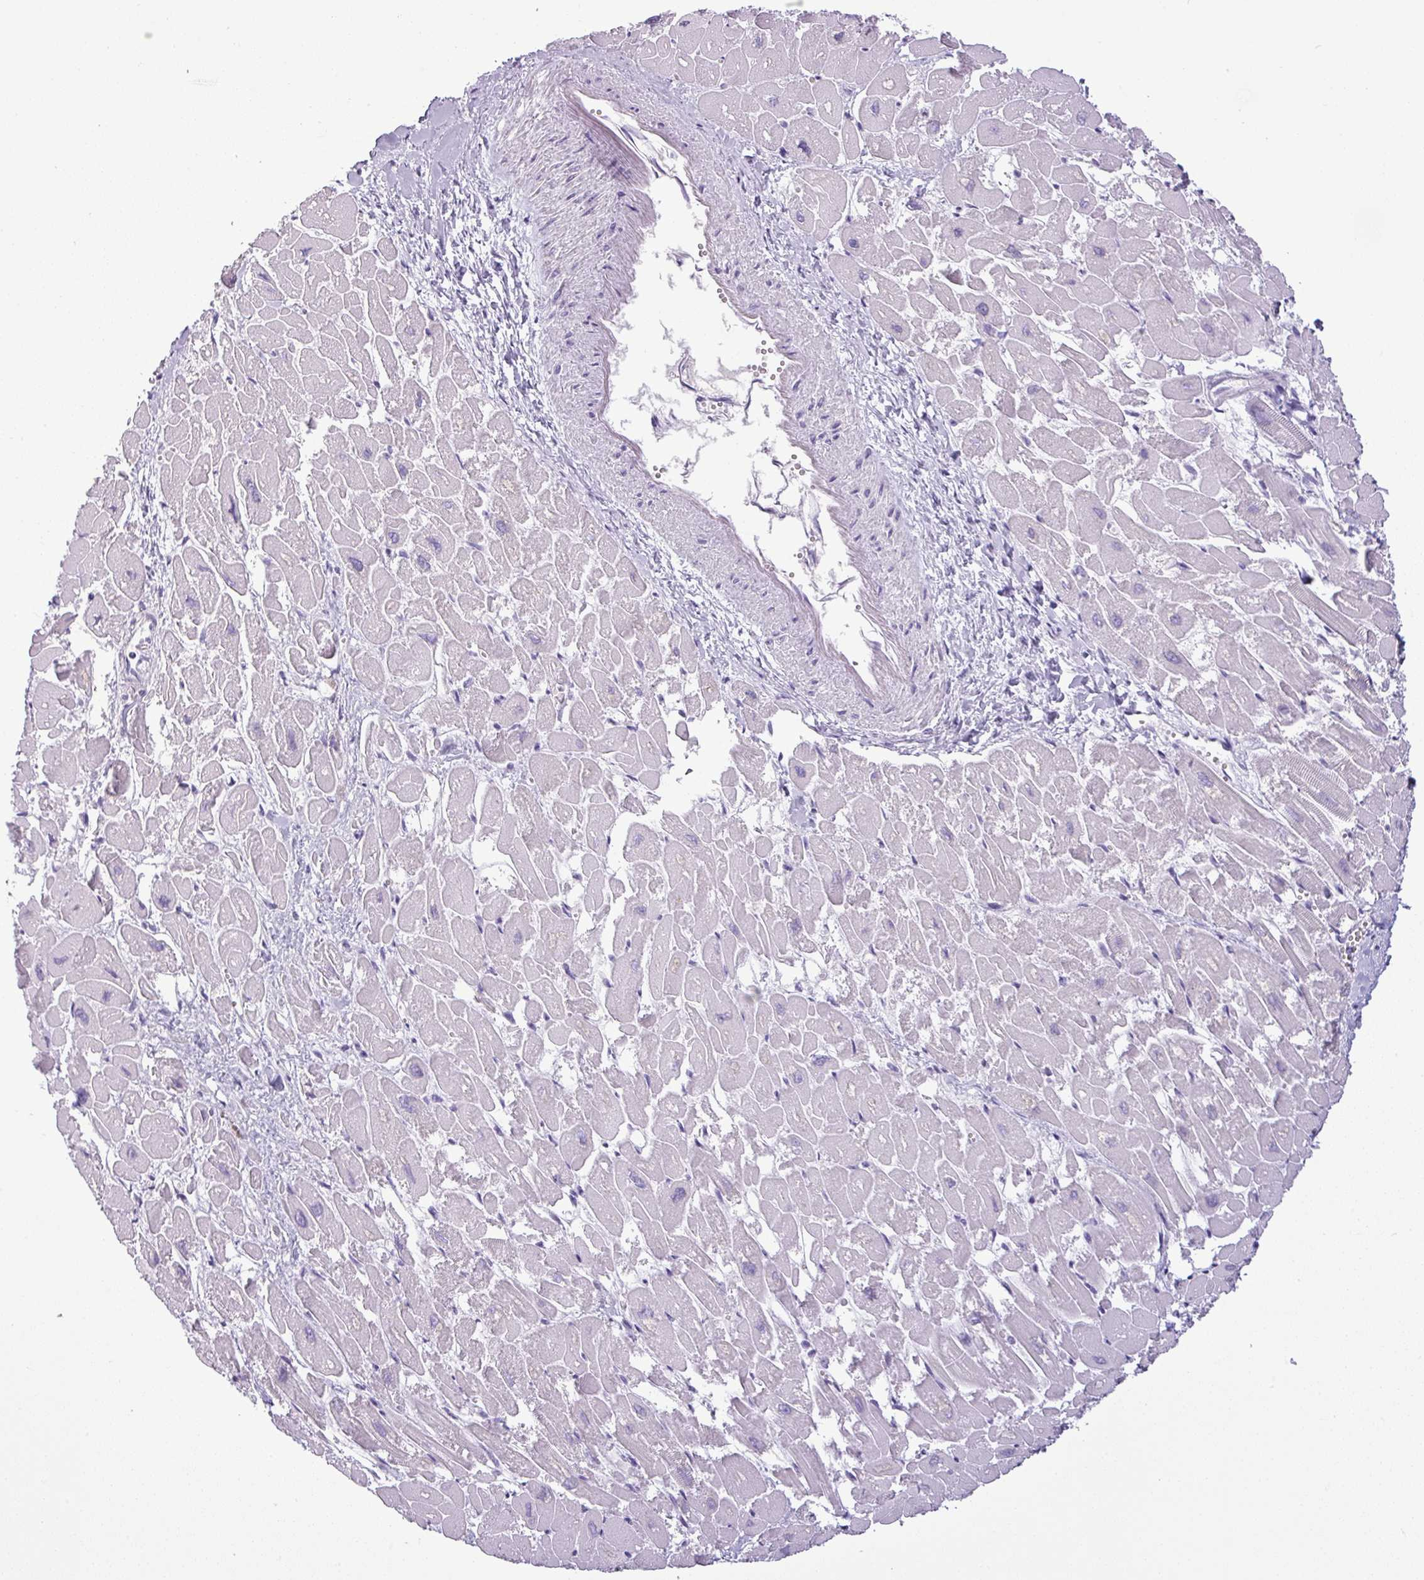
{"staining": {"intensity": "negative", "quantity": "none", "location": "none"}, "tissue": "heart muscle", "cell_type": "Cardiomyocytes", "image_type": "normal", "snomed": [{"axis": "morphology", "description": "Normal tissue, NOS"}, {"axis": "topography", "description": "Heart"}], "caption": "Immunohistochemistry histopathology image of benign heart muscle: heart muscle stained with DAB reveals no significant protein positivity in cardiomyocytes. (DAB immunohistochemistry (IHC), high magnification).", "gene": "CDH16", "patient": {"sex": "male", "age": 54}}